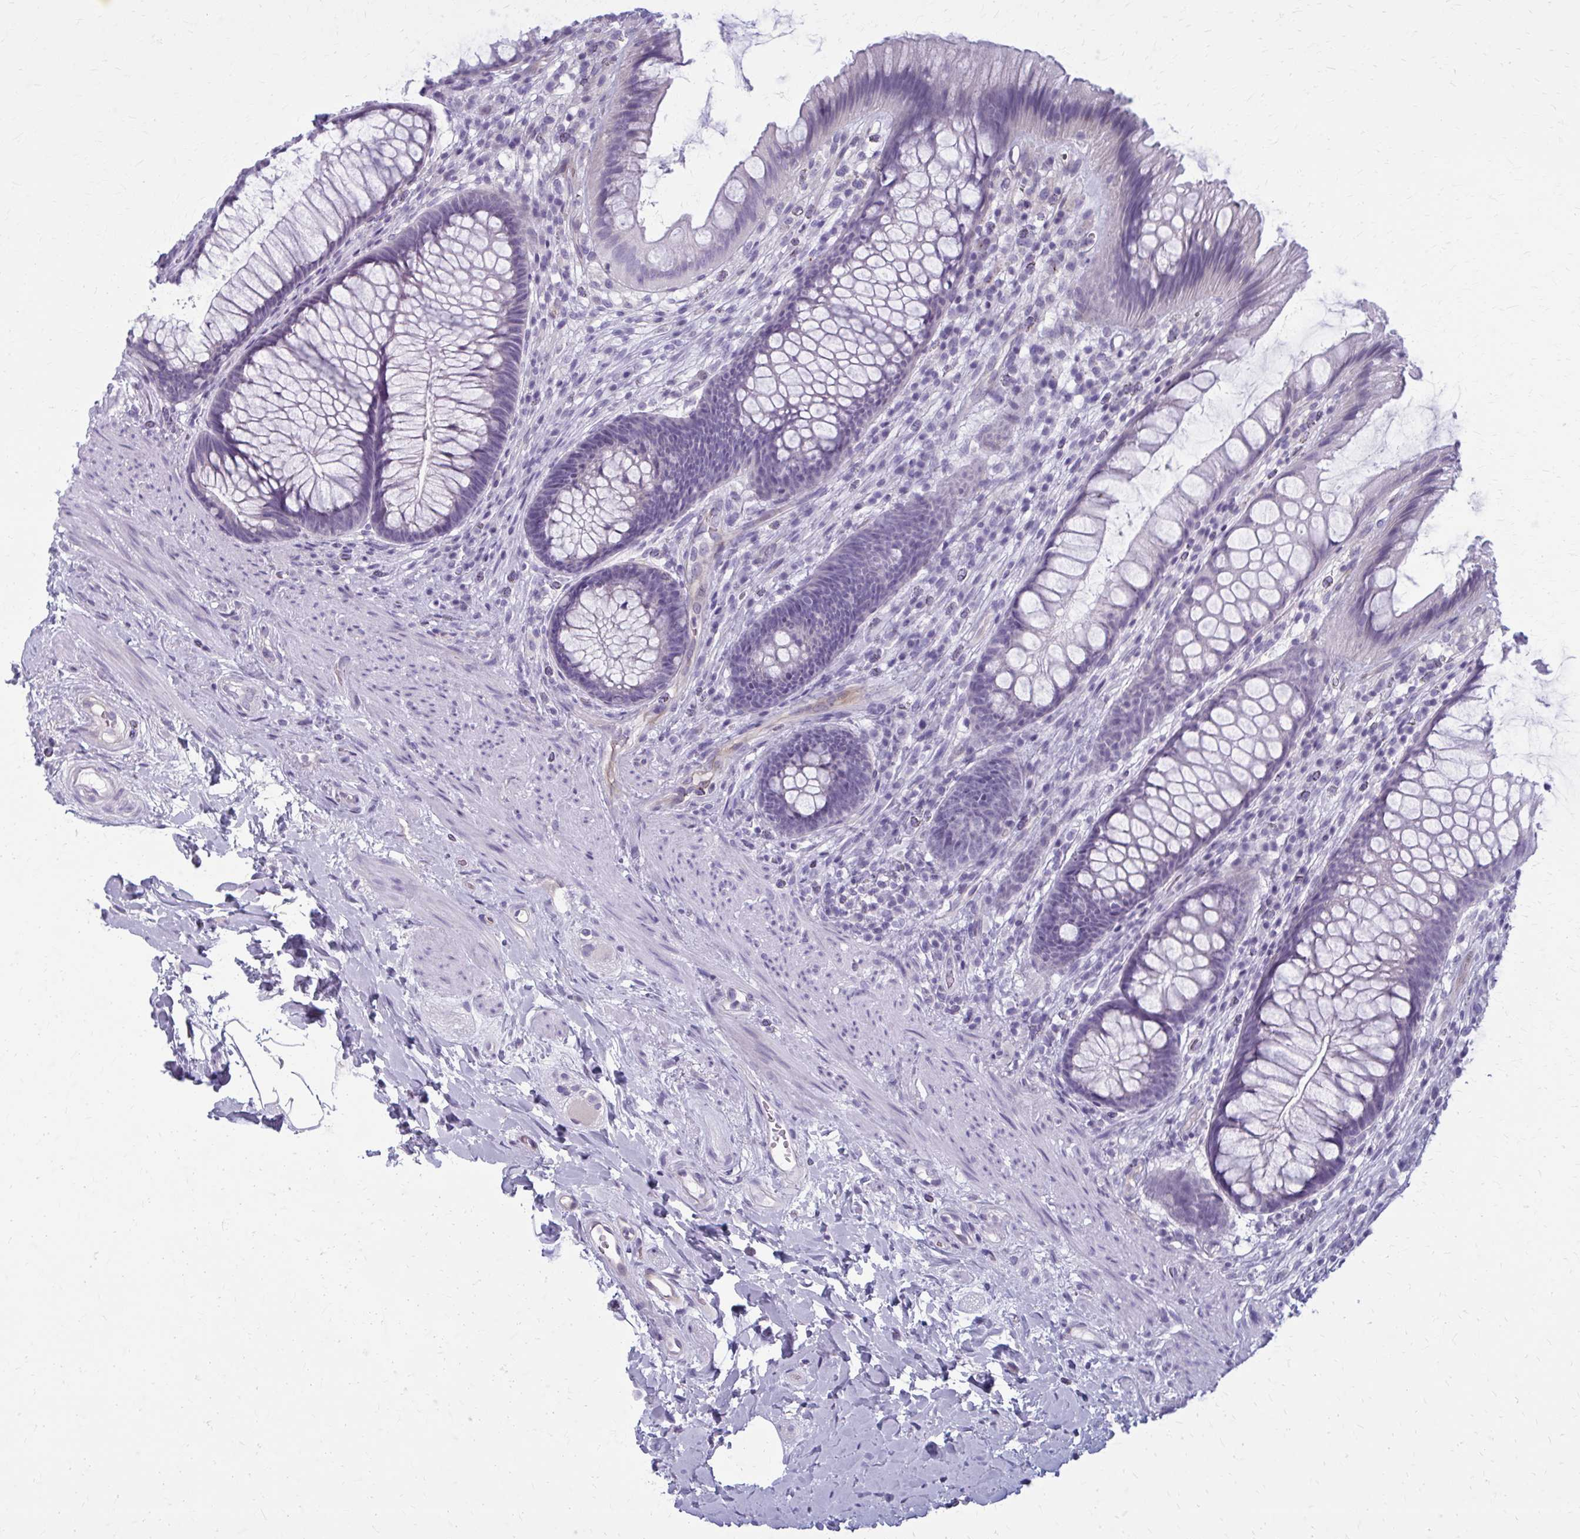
{"staining": {"intensity": "negative", "quantity": "none", "location": "none"}, "tissue": "rectum", "cell_type": "Glandular cells", "image_type": "normal", "snomed": [{"axis": "morphology", "description": "Normal tissue, NOS"}, {"axis": "topography", "description": "Rectum"}], "caption": "The image shows no significant staining in glandular cells of rectum.", "gene": "CASQ2", "patient": {"sex": "male", "age": 53}}